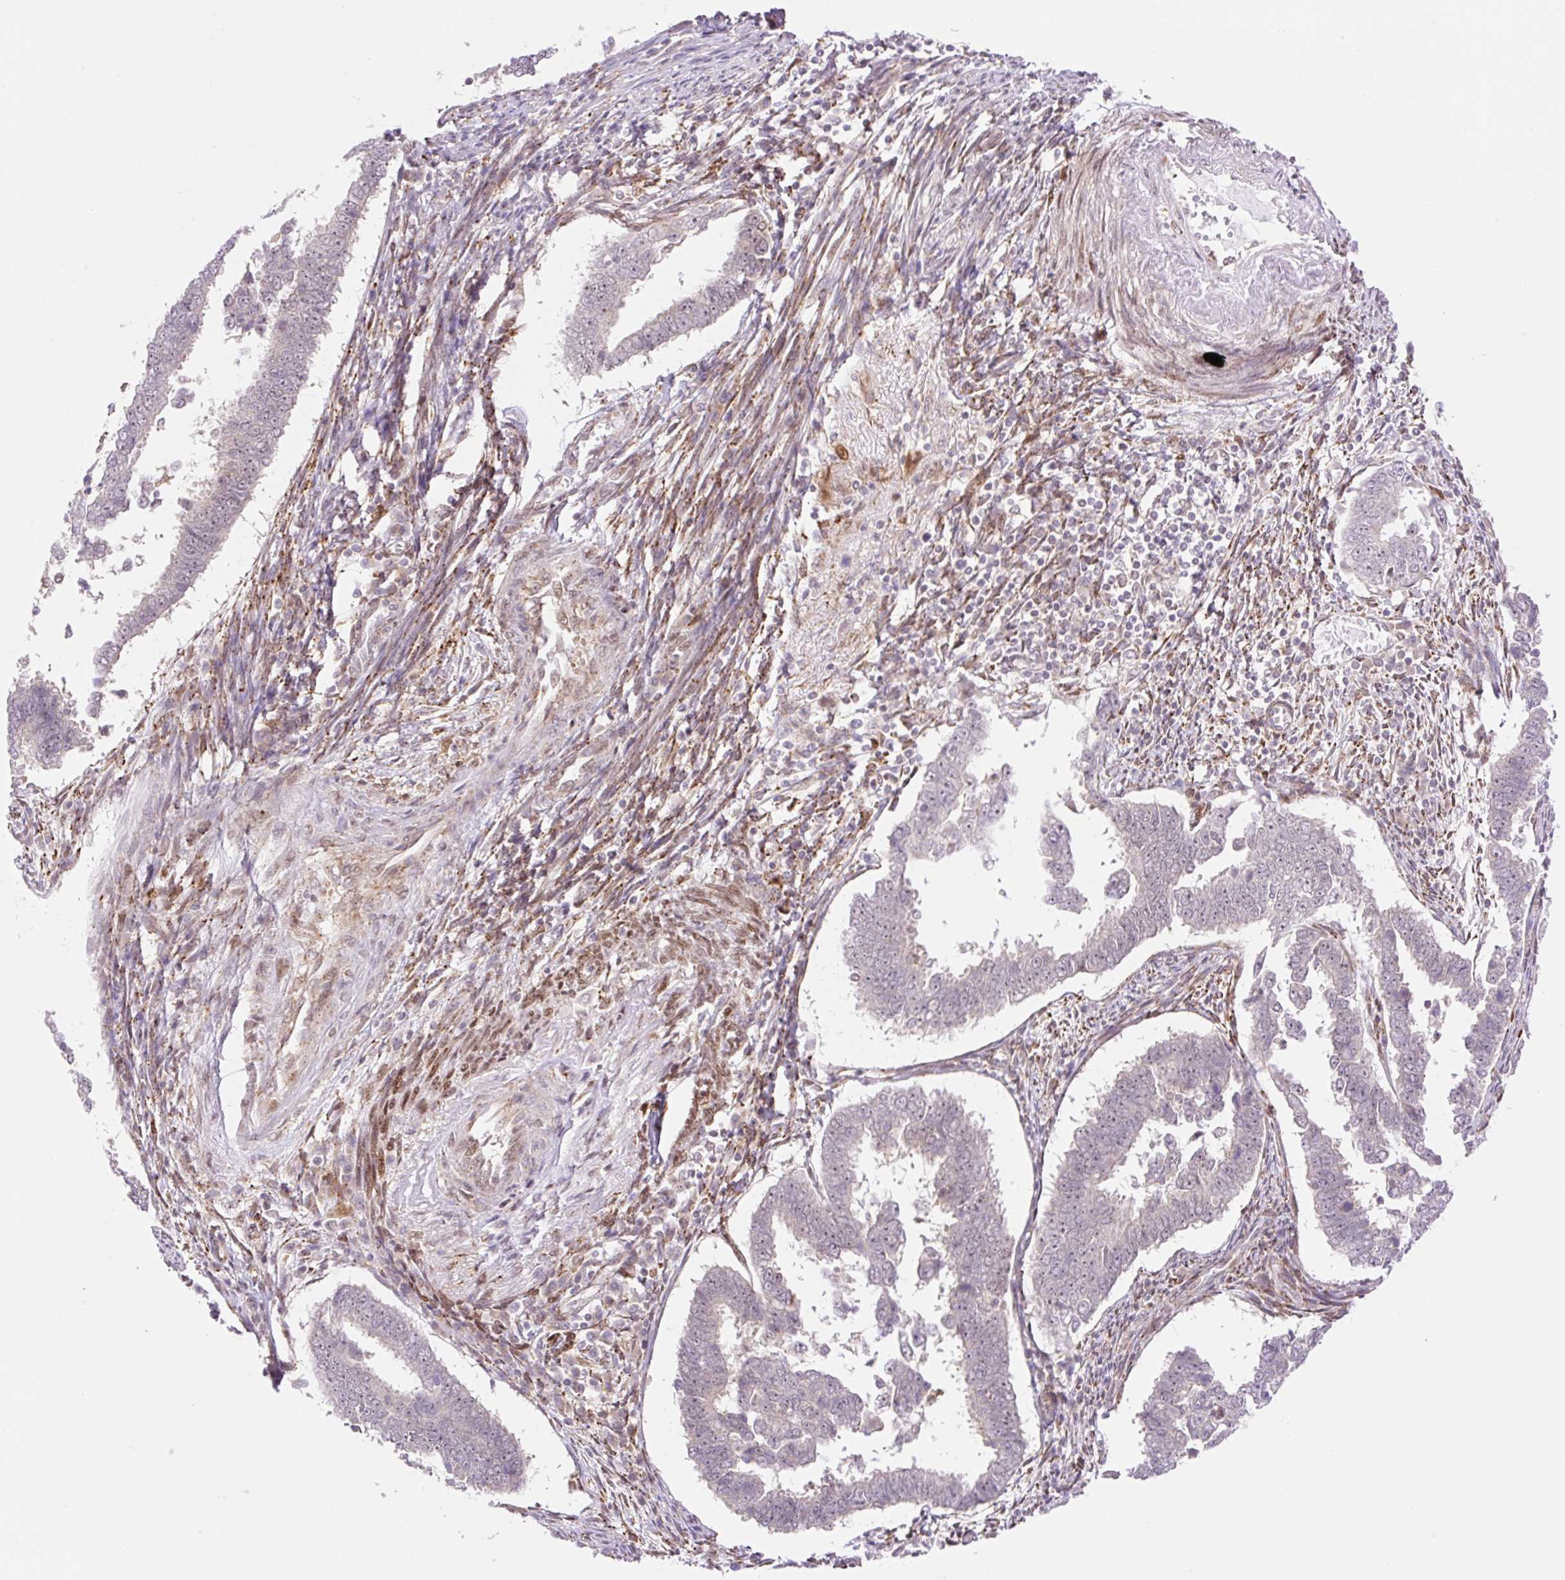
{"staining": {"intensity": "negative", "quantity": "none", "location": "none"}, "tissue": "endometrial cancer", "cell_type": "Tumor cells", "image_type": "cancer", "snomed": [{"axis": "morphology", "description": "Adenocarcinoma, NOS"}, {"axis": "topography", "description": "Endometrium"}], "caption": "This is a histopathology image of immunohistochemistry (IHC) staining of adenocarcinoma (endometrial), which shows no positivity in tumor cells.", "gene": "ZFP41", "patient": {"sex": "female", "age": 75}}